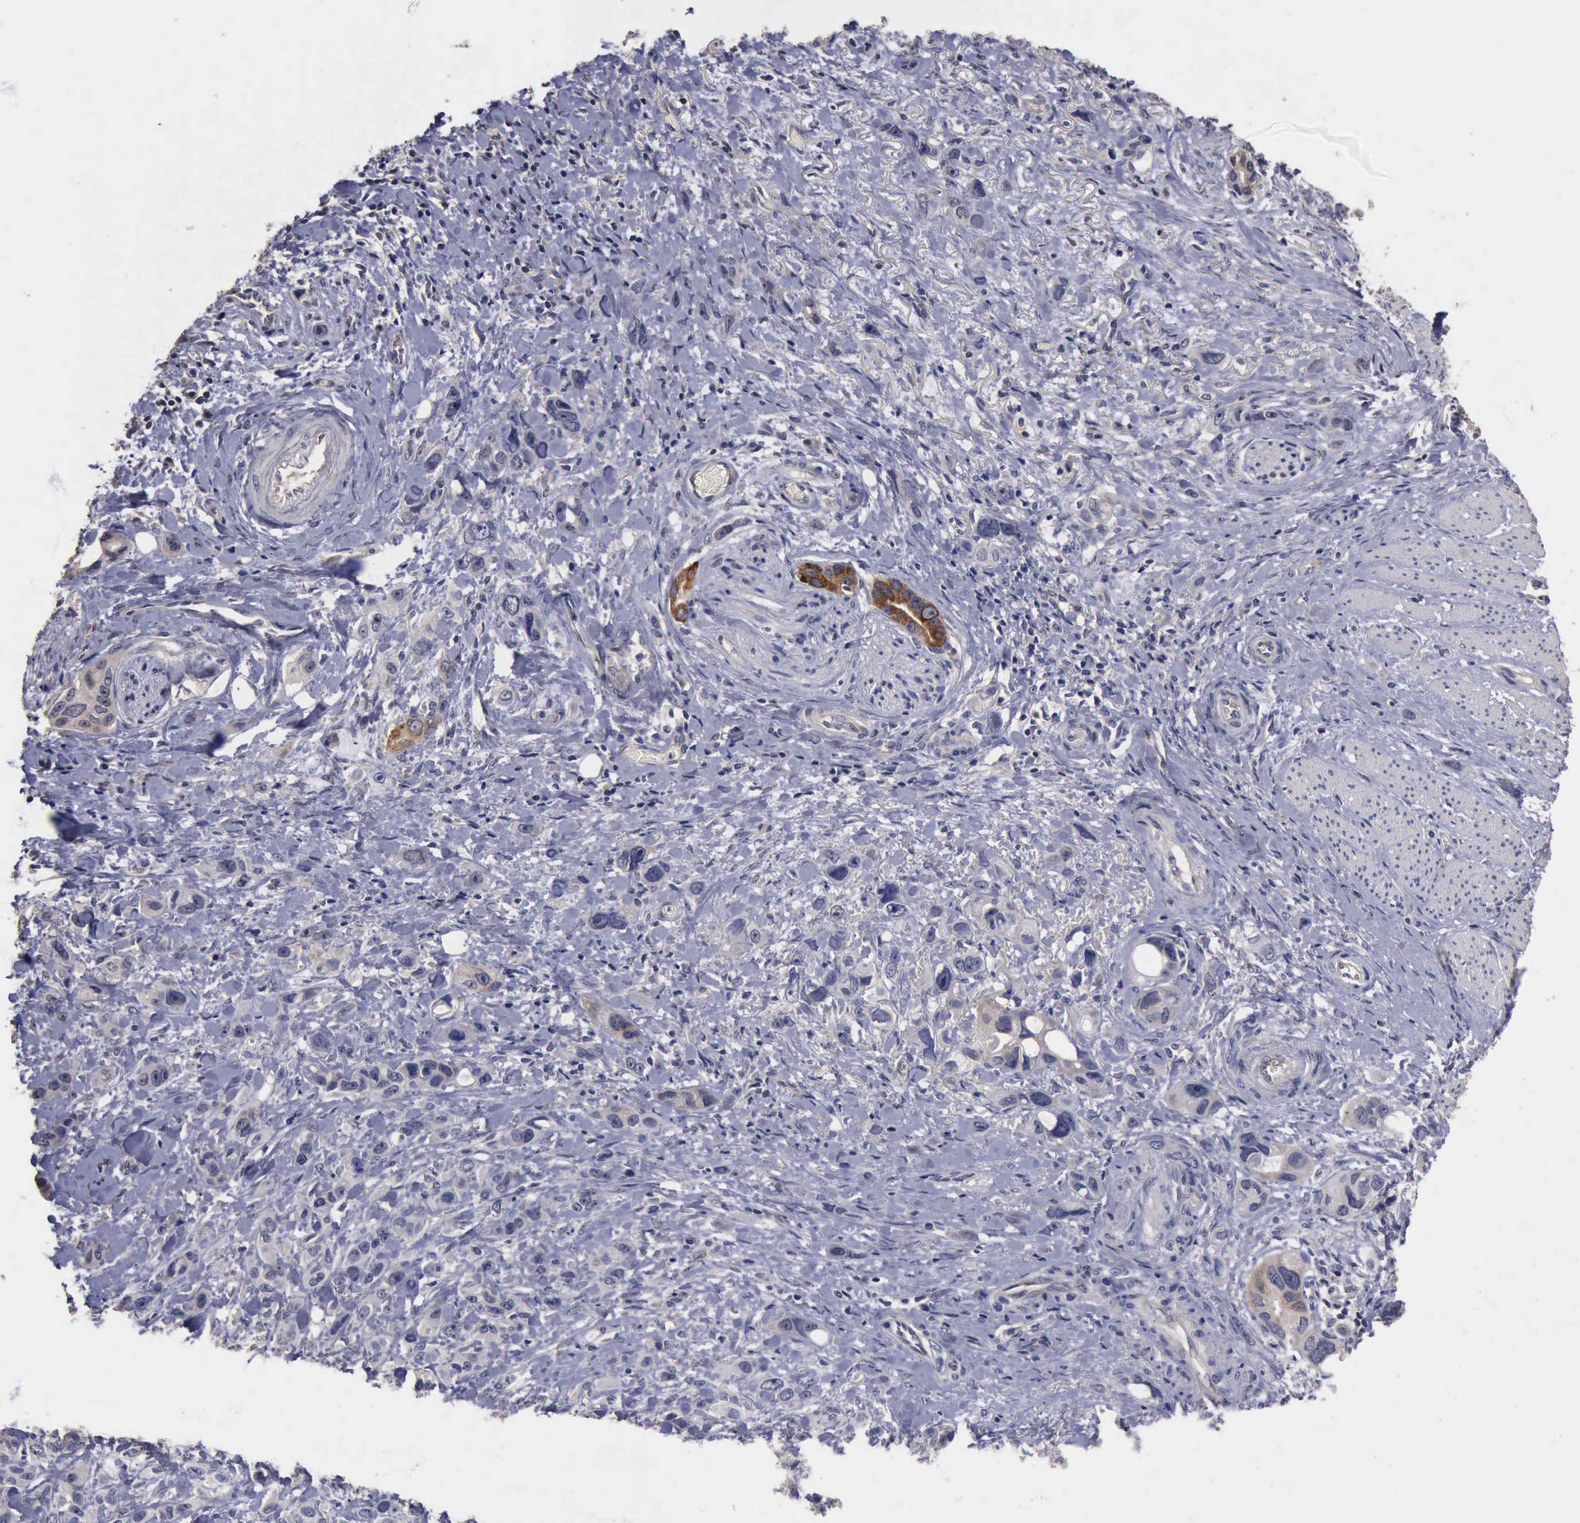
{"staining": {"intensity": "negative", "quantity": "none", "location": "none"}, "tissue": "stomach cancer", "cell_type": "Tumor cells", "image_type": "cancer", "snomed": [{"axis": "morphology", "description": "Adenocarcinoma, NOS"}, {"axis": "topography", "description": "Stomach, upper"}], "caption": "Immunohistochemistry micrograph of neoplastic tissue: human stomach cancer (adenocarcinoma) stained with DAB reveals no significant protein positivity in tumor cells.", "gene": "CRKL", "patient": {"sex": "male", "age": 47}}